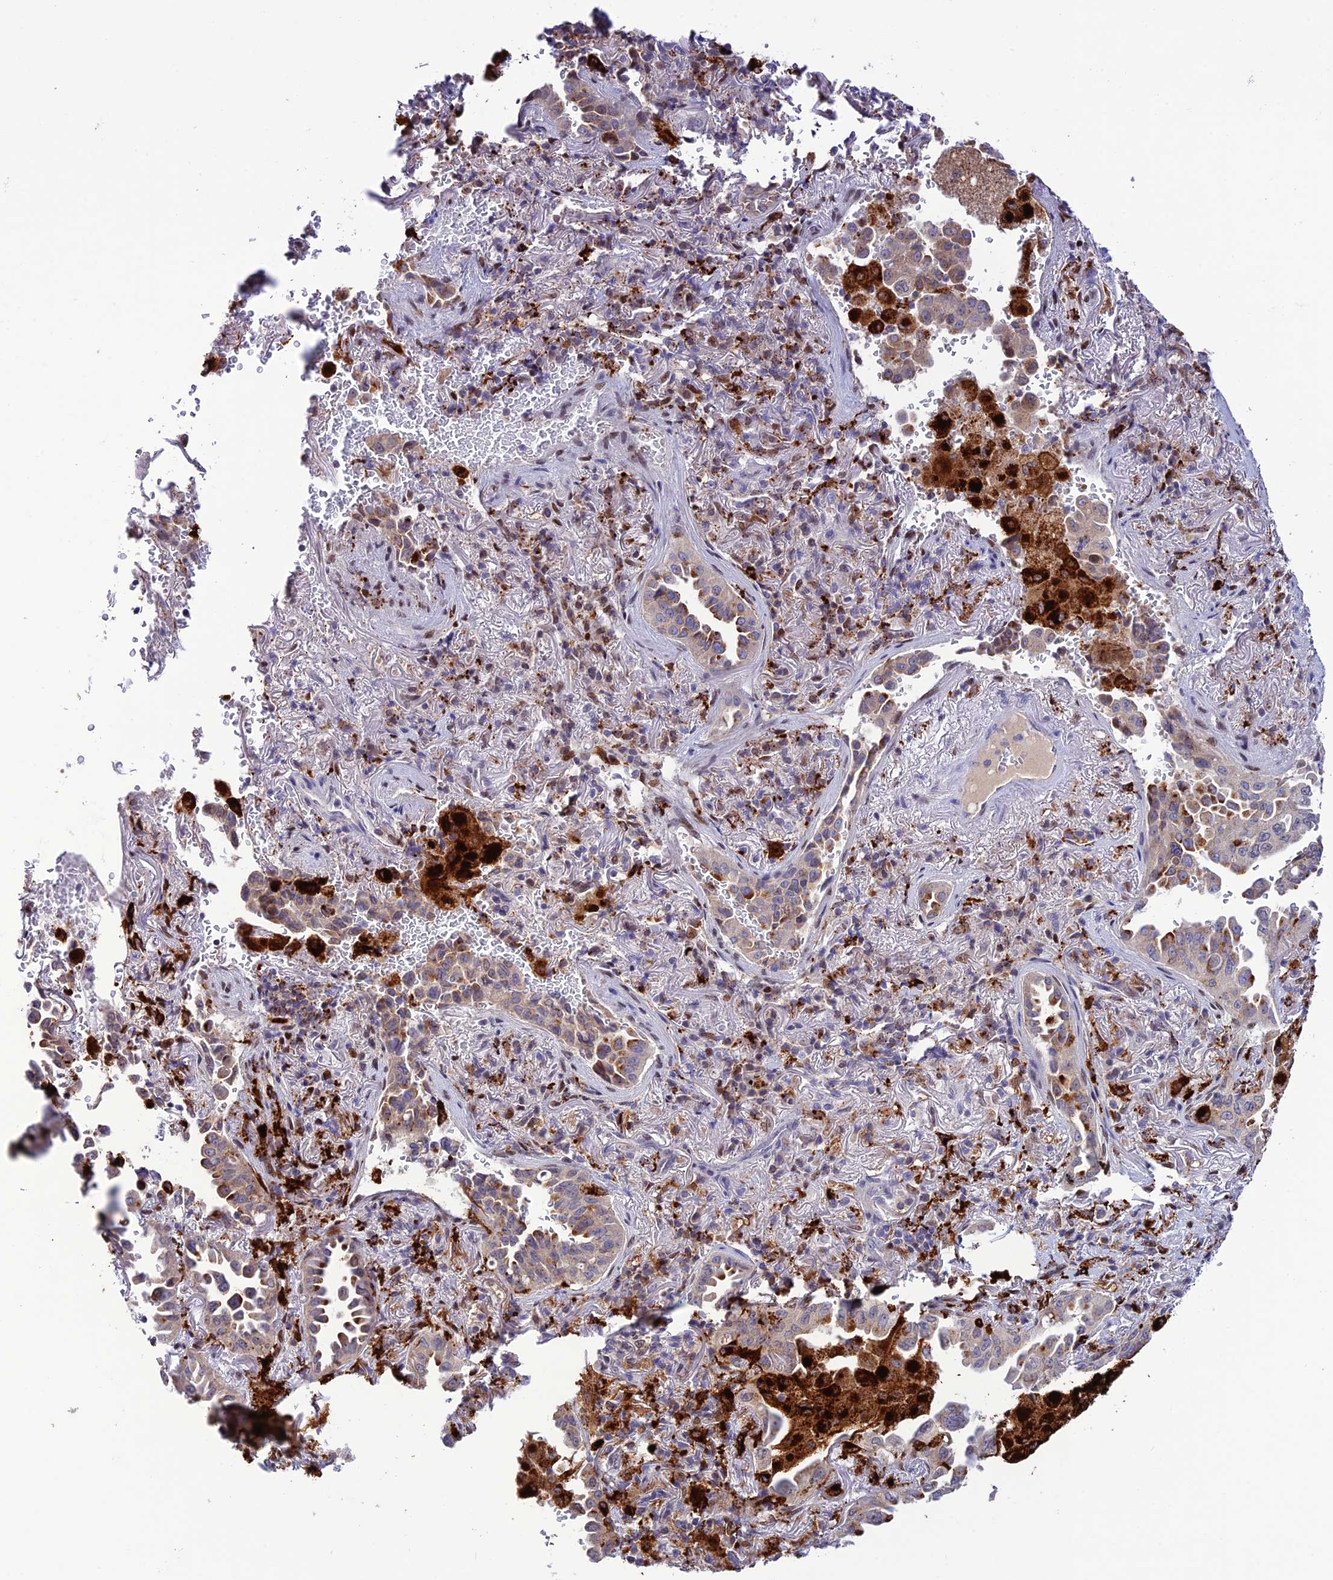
{"staining": {"intensity": "moderate", "quantity": "25%-75%", "location": "cytoplasmic/membranous"}, "tissue": "lung cancer", "cell_type": "Tumor cells", "image_type": "cancer", "snomed": [{"axis": "morphology", "description": "Adenocarcinoma, NOS"}, {"axis": "topography", "description": "Lung"}], "caption": "Protein expression analysis of lung adenocarcinoma shows moderate cytoplasmic/membranous positivity in approximately 25%-75% of tumor cells. (IHC, brightfield microscopy, high magnification).", "gene": "HIC1", "patient": {"sex": "female", "age": 69}}